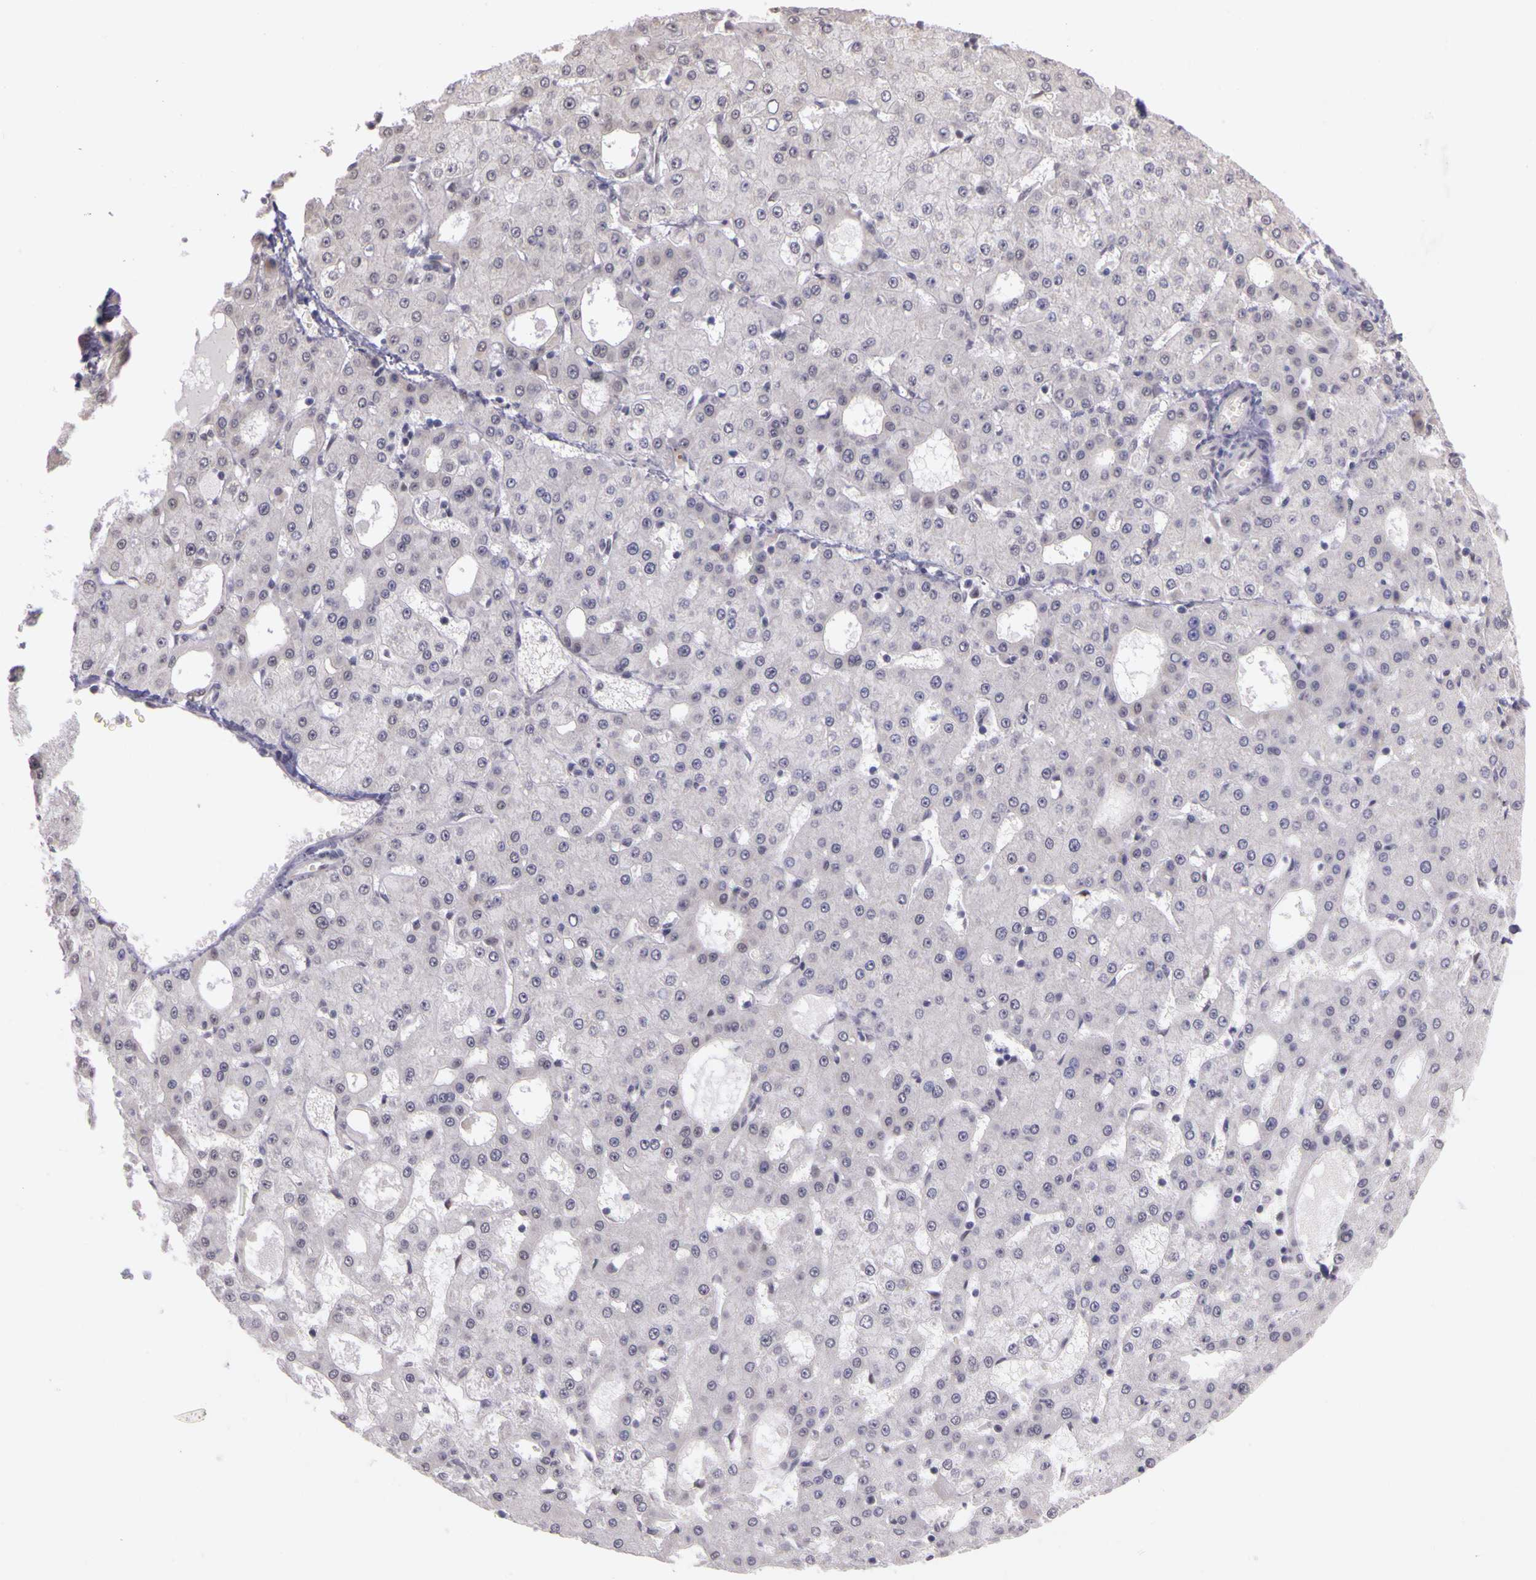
{"staining": {"intensity": "weak", "quantity": "<25%", "location": "nuclear"}, "tissue": "liver cancer", "cell_type": "Tumor cells", "image_type": "cancer", "snomed": [{"axis": "morphology", "description": "Carcinoma, Hepatocellular, NOS"}, {"axis": "topography", "description": "Liver"}], "caption": "Tumor cells are negative for protein expression in human liver cancer (hepatocellular carcinoma).", "gene": "WDR13", "patient": {"sex": "male", "age": 47}}